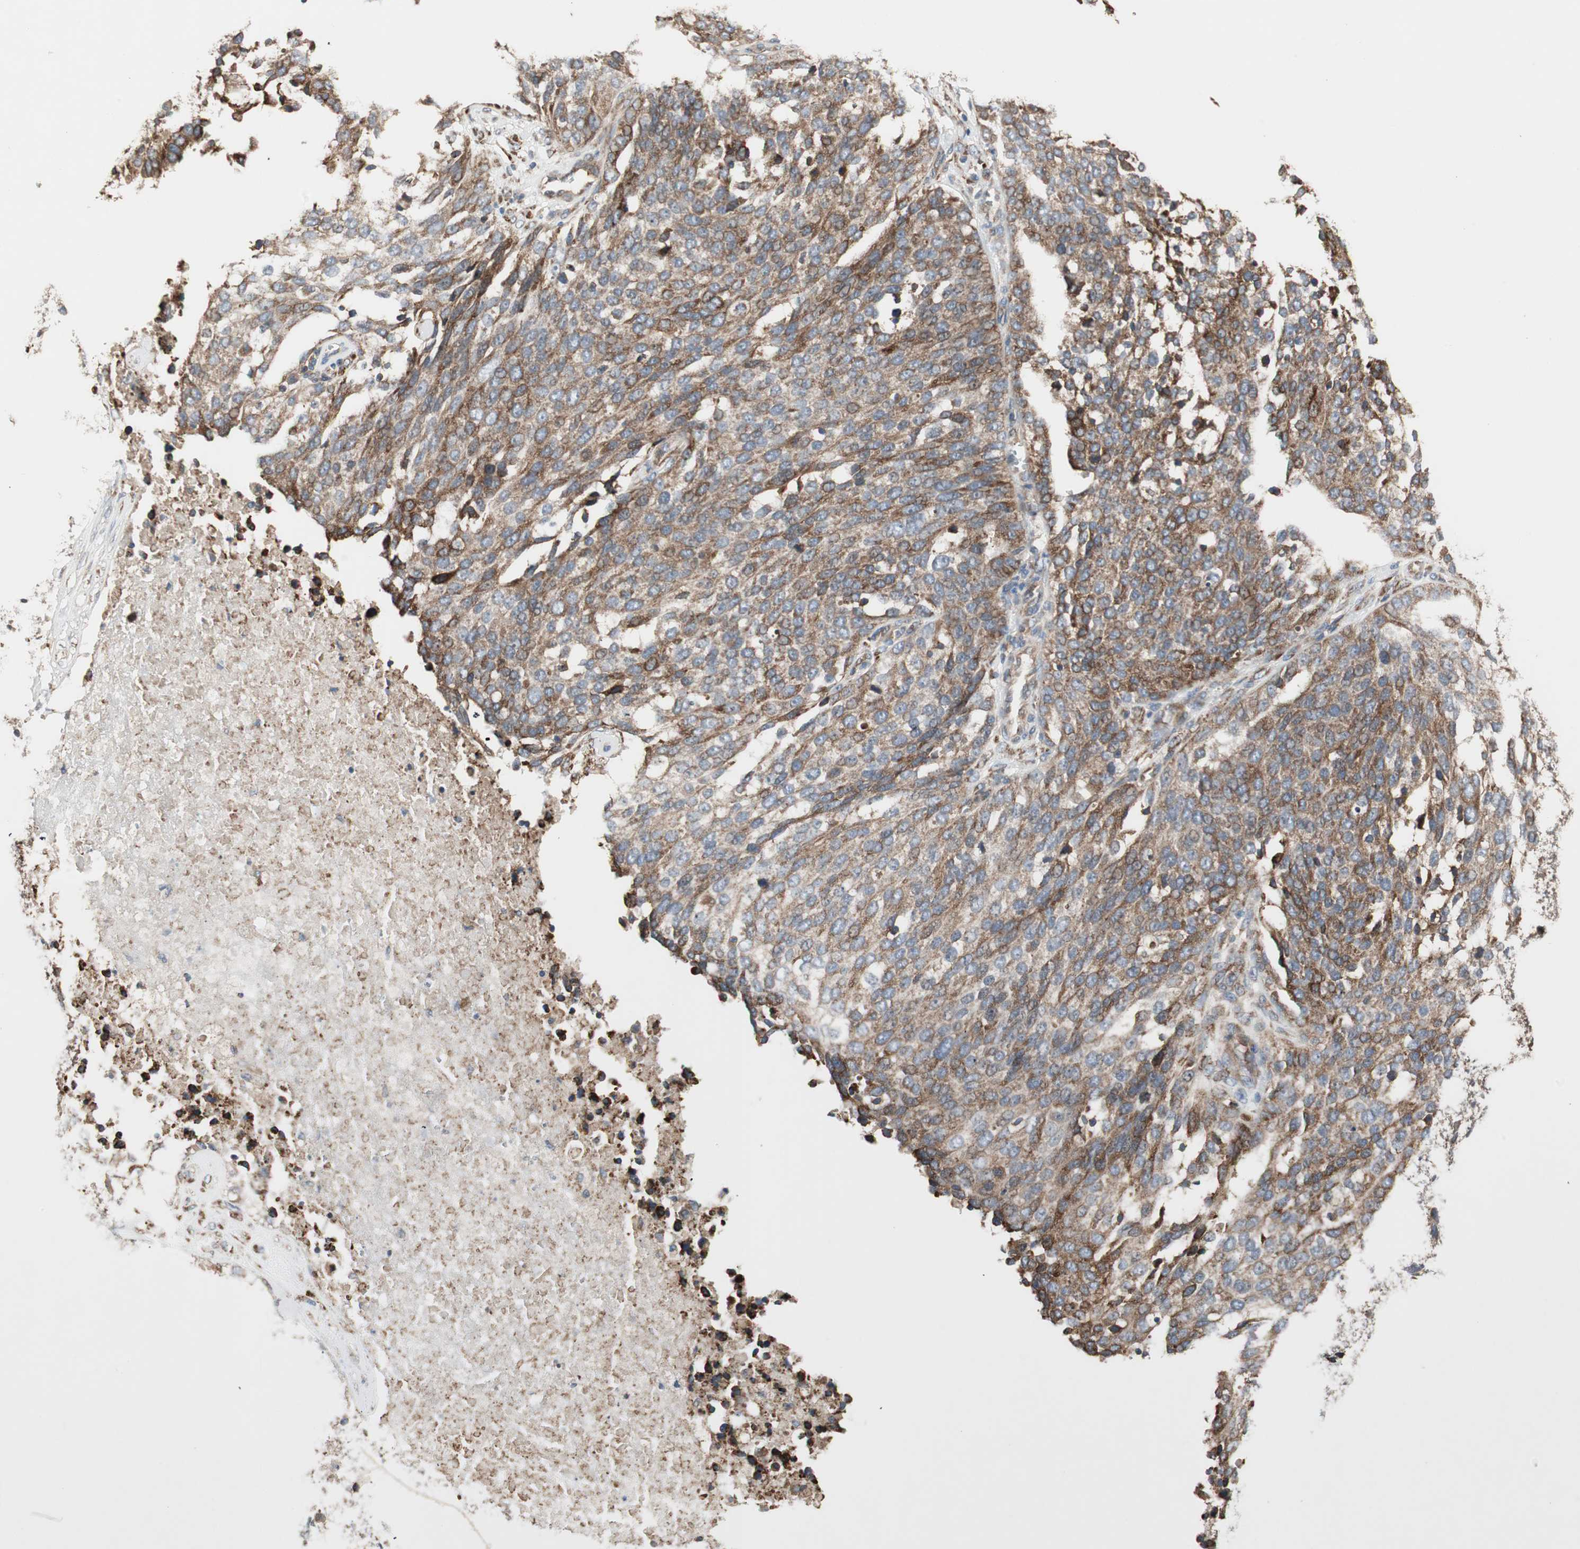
{"staining": {"intensity": "moderate", "quantity": ">75%", "location": "cytoplasmic/membranous"}, "tissue": "ovarian cancer", "cell_type": "Tumor cells", "image_type": "cancer", "snomed": [{"axis": "morphology", "description": "Cystadenocarcinoma, serous, NOS"}, {"axis": "topography", "description": "Ovary"}], "caption": "Ovarian cancer tissue shows moderate cytoplasmic/membranous positivity in about >75% of tumor cells Nuclei are stained in blue.", "gene": "H6PD", "patient": {"sex": "female", "age": 44}}